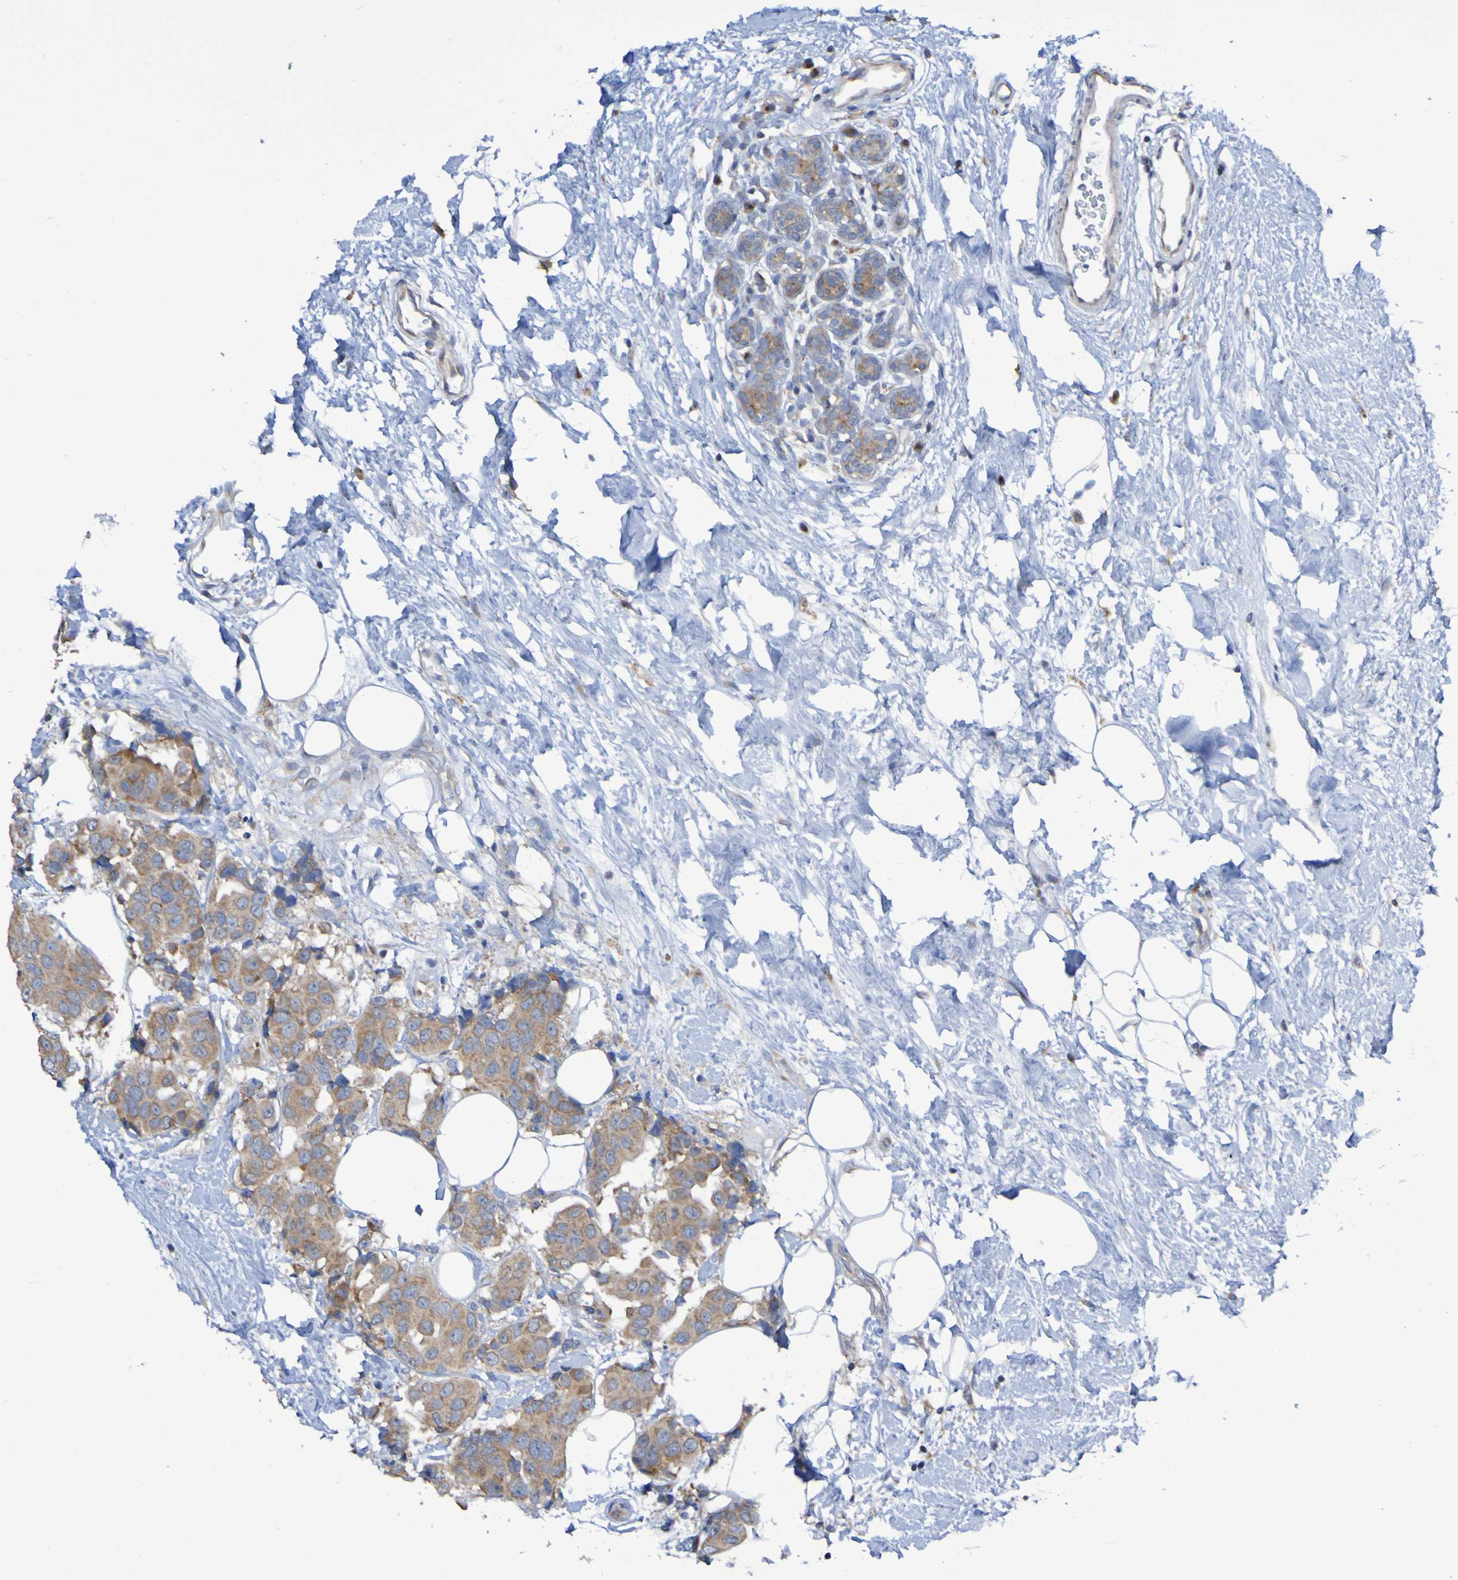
{"staining": {"intensity": "moderate", "quantity": ">75%", "location": "cytoplasmic/membranous"}, "tissue": "breast cancer", "cell_type": "Tumor cells", "image_type": "cancer", "snomed": [{"axis": "morphology", "description": "Normal tissue, NOS"}, {"axis": "morphology", "description": "Duct carcinoma"}, {"axis": "topography", "description": "Breast"}], "caption": "Human breast cancer (intraductal carcinoma) stained with a protein marker shows moderate staining in tumor cells.", "gene": "LMBRD2", "patient": {"sex": "female", "age": 39}}